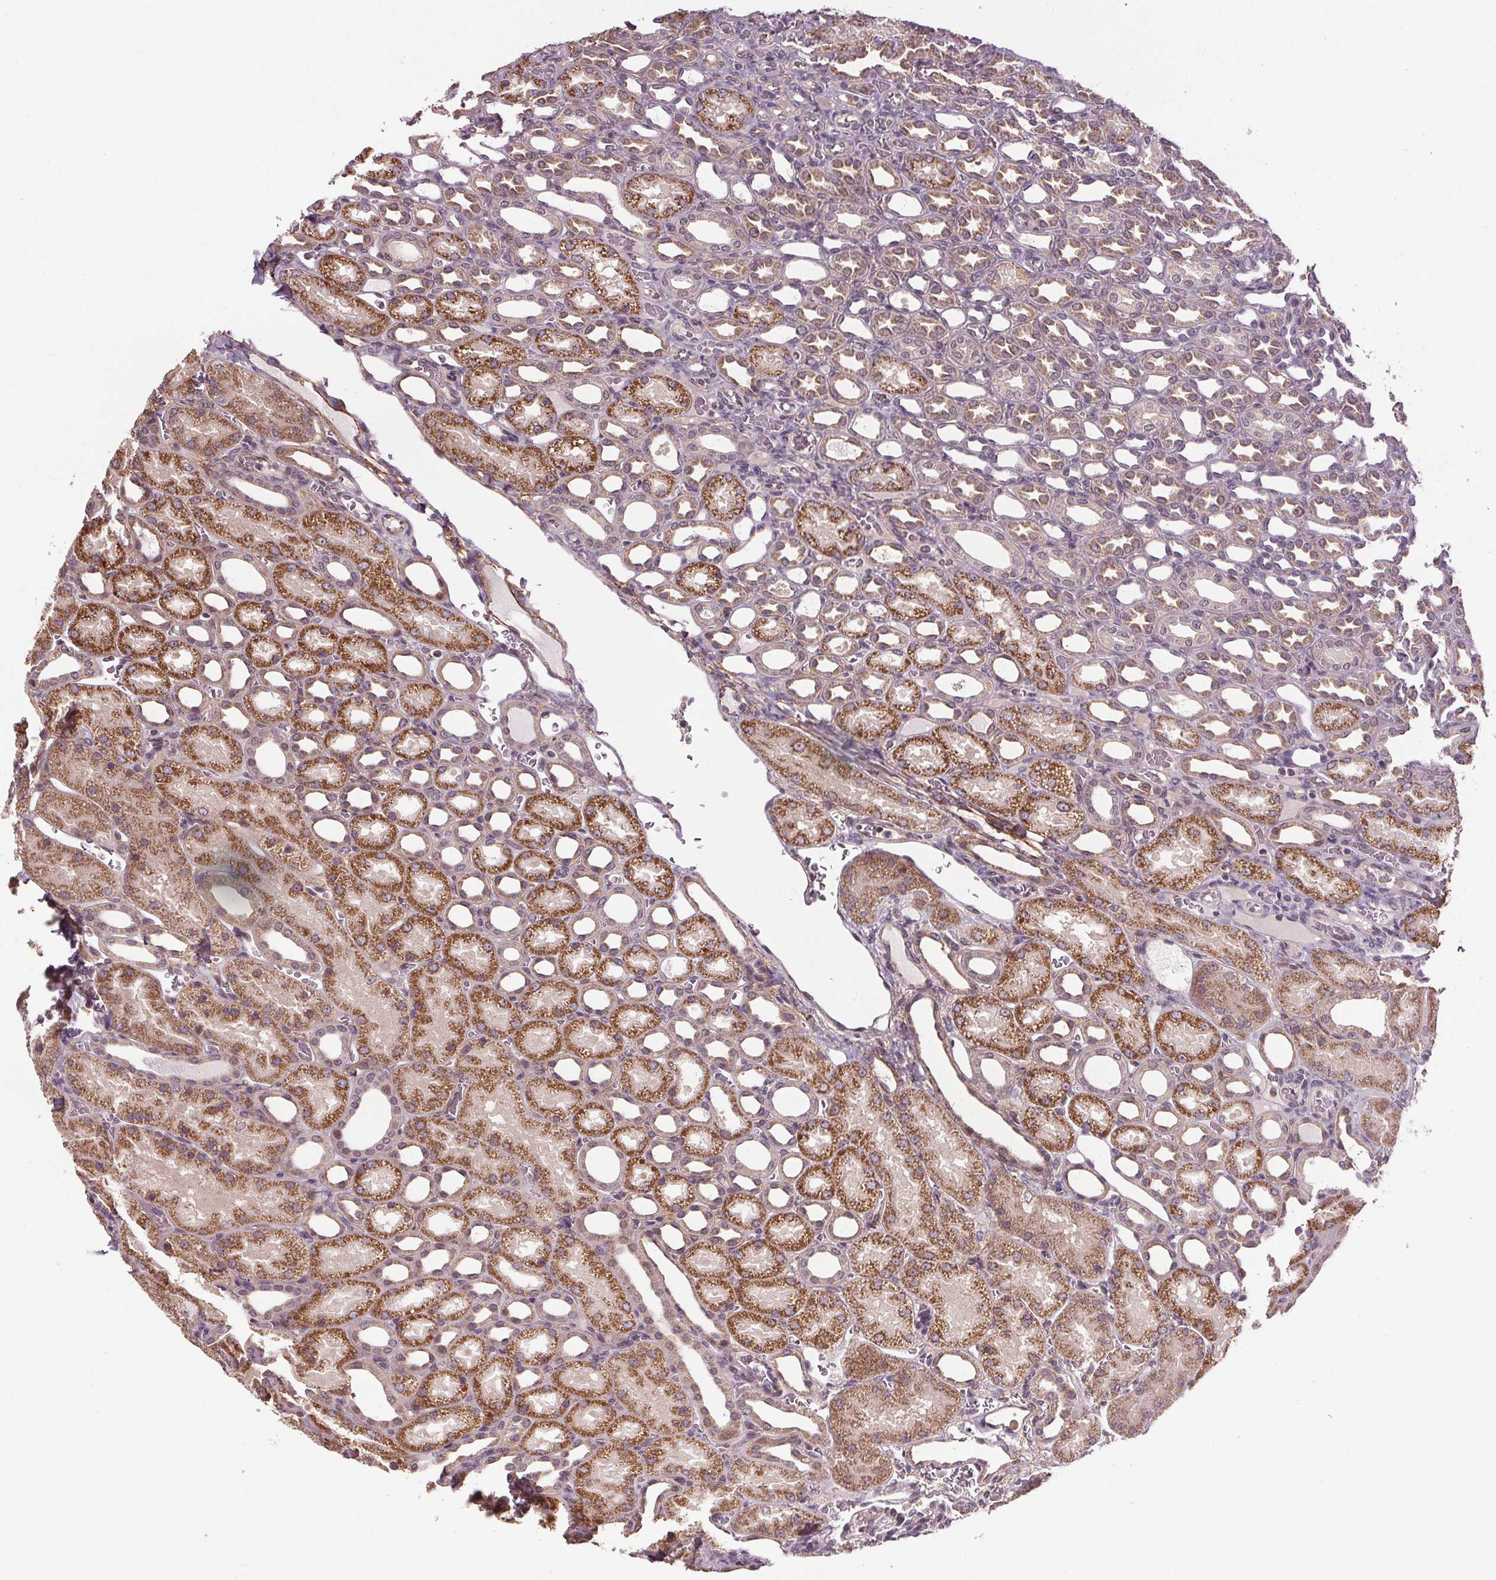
{"staining": {"intensity": "negative", "quantity": "none", "location": "none"}, "tissue": "kidney", "cell_type": "Cells in glomeruli", "image_type": "normal", "snomed": [{"axis": "morphology", "description": "Normal tissue, NOS"}, {"axis": "topography", "description": "Kidney"}], "caption": "This is a micrograph of immunohistochemistry (IHC) staining of unremarkable kidney, which shows no positivity in cells in glomeruli. Nuclei are stained in blue.", "gene": "KIAA0232", "patient": {"sex": "male", "age": 2}}